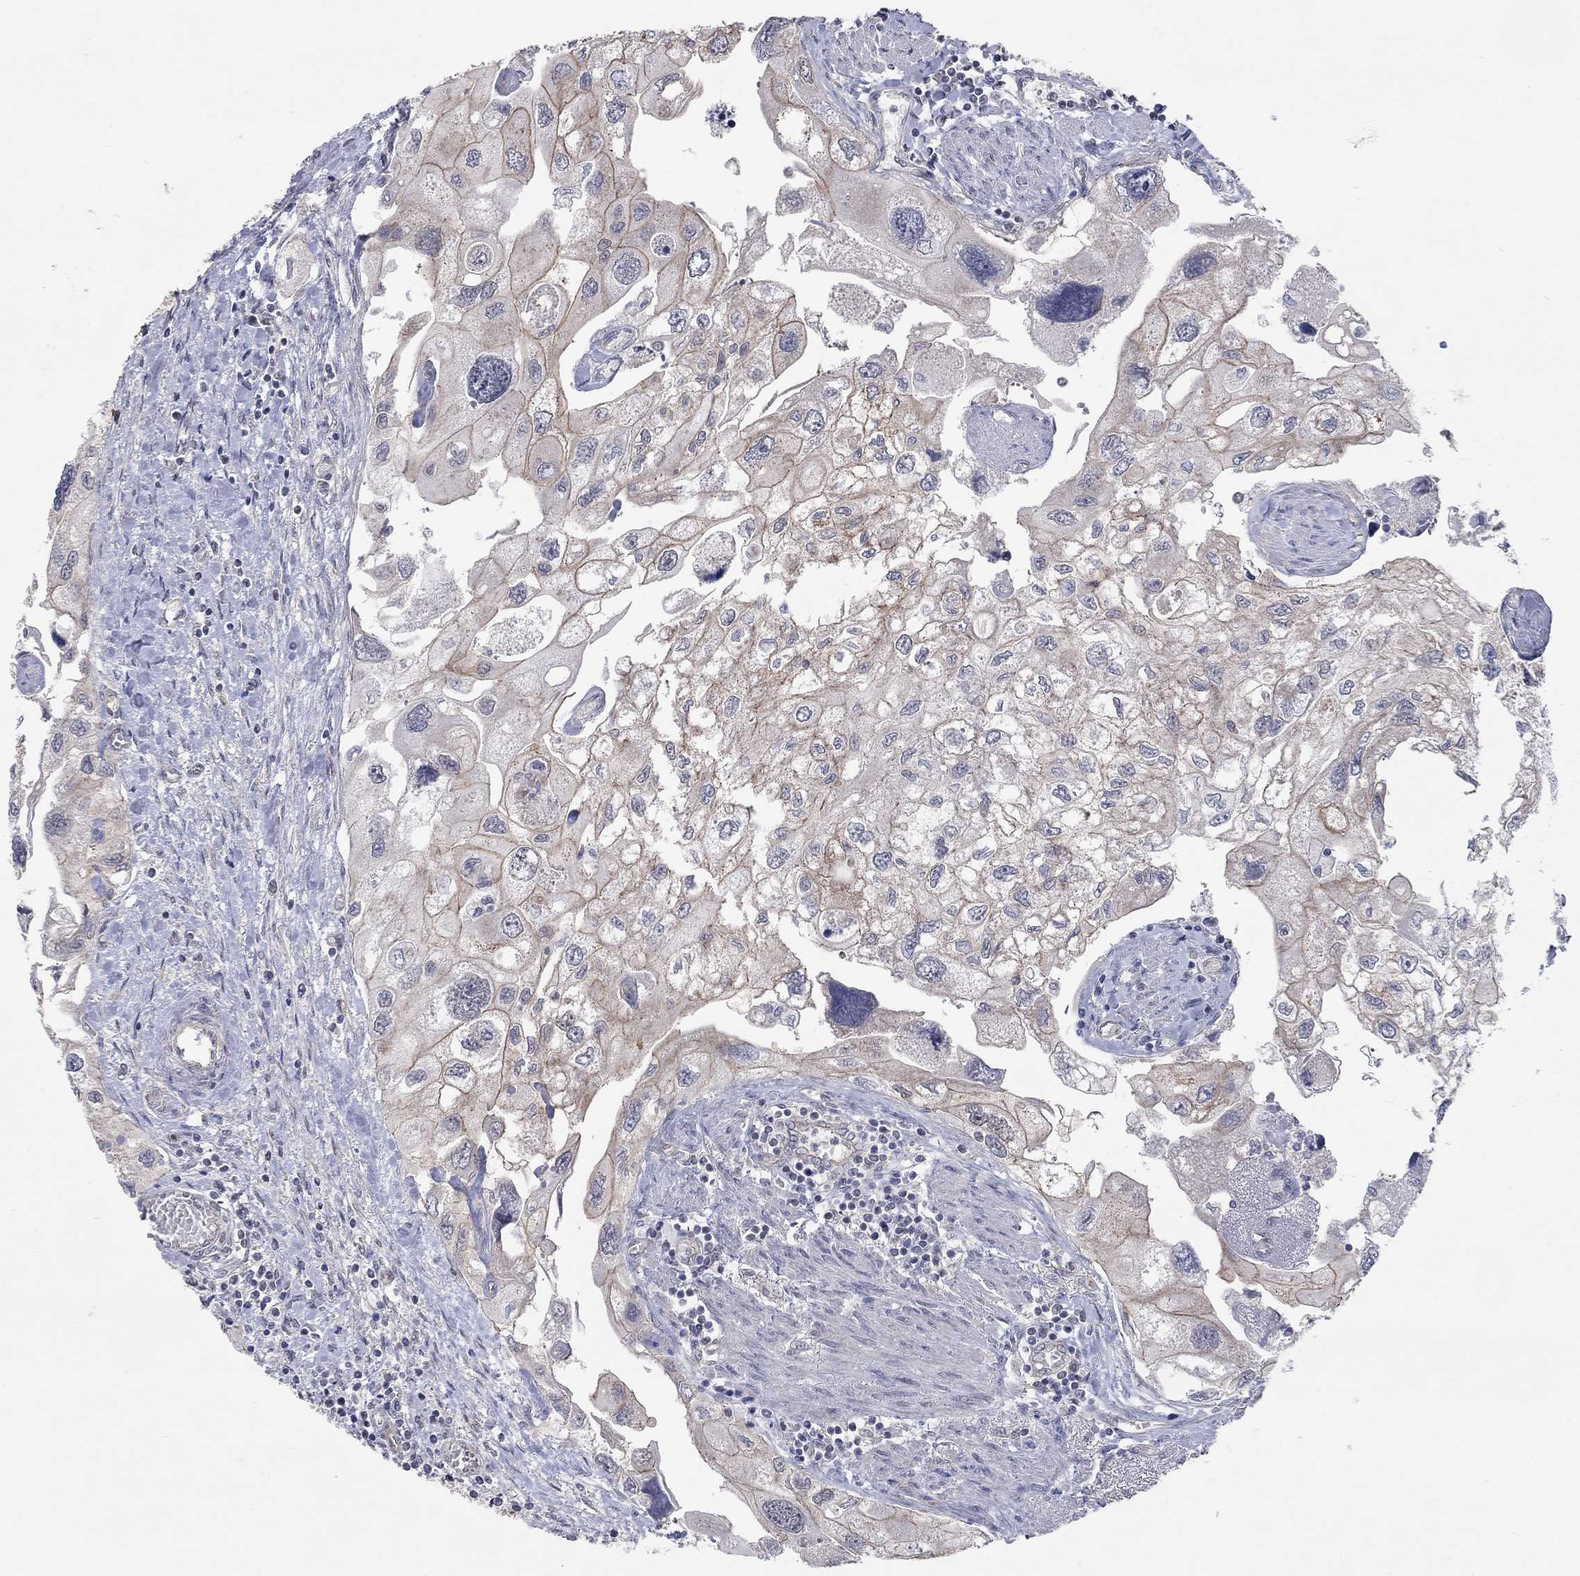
{"staining": {"intensity": "moderate", "quantity": "<25%", "location": "cytoplasmic/membranous"}, "tissue": "urothelial cancer", "cell_type": "Tumor cells", "image_type": "cancer", "snomed": [{"axis": "morphology", "description": "Urothelial carcinoma, High grade"}, {"axis": "topography", "description": "Urinary bladder"}], "caption": "The immunohistochemical stain highlights moderate cytoplasmic/membranous expression in tumor cells of urothelial carcinoma (high-grade) tissue.", "gene": "WASF3", "patient": {"sex": "male", "age": 59}}